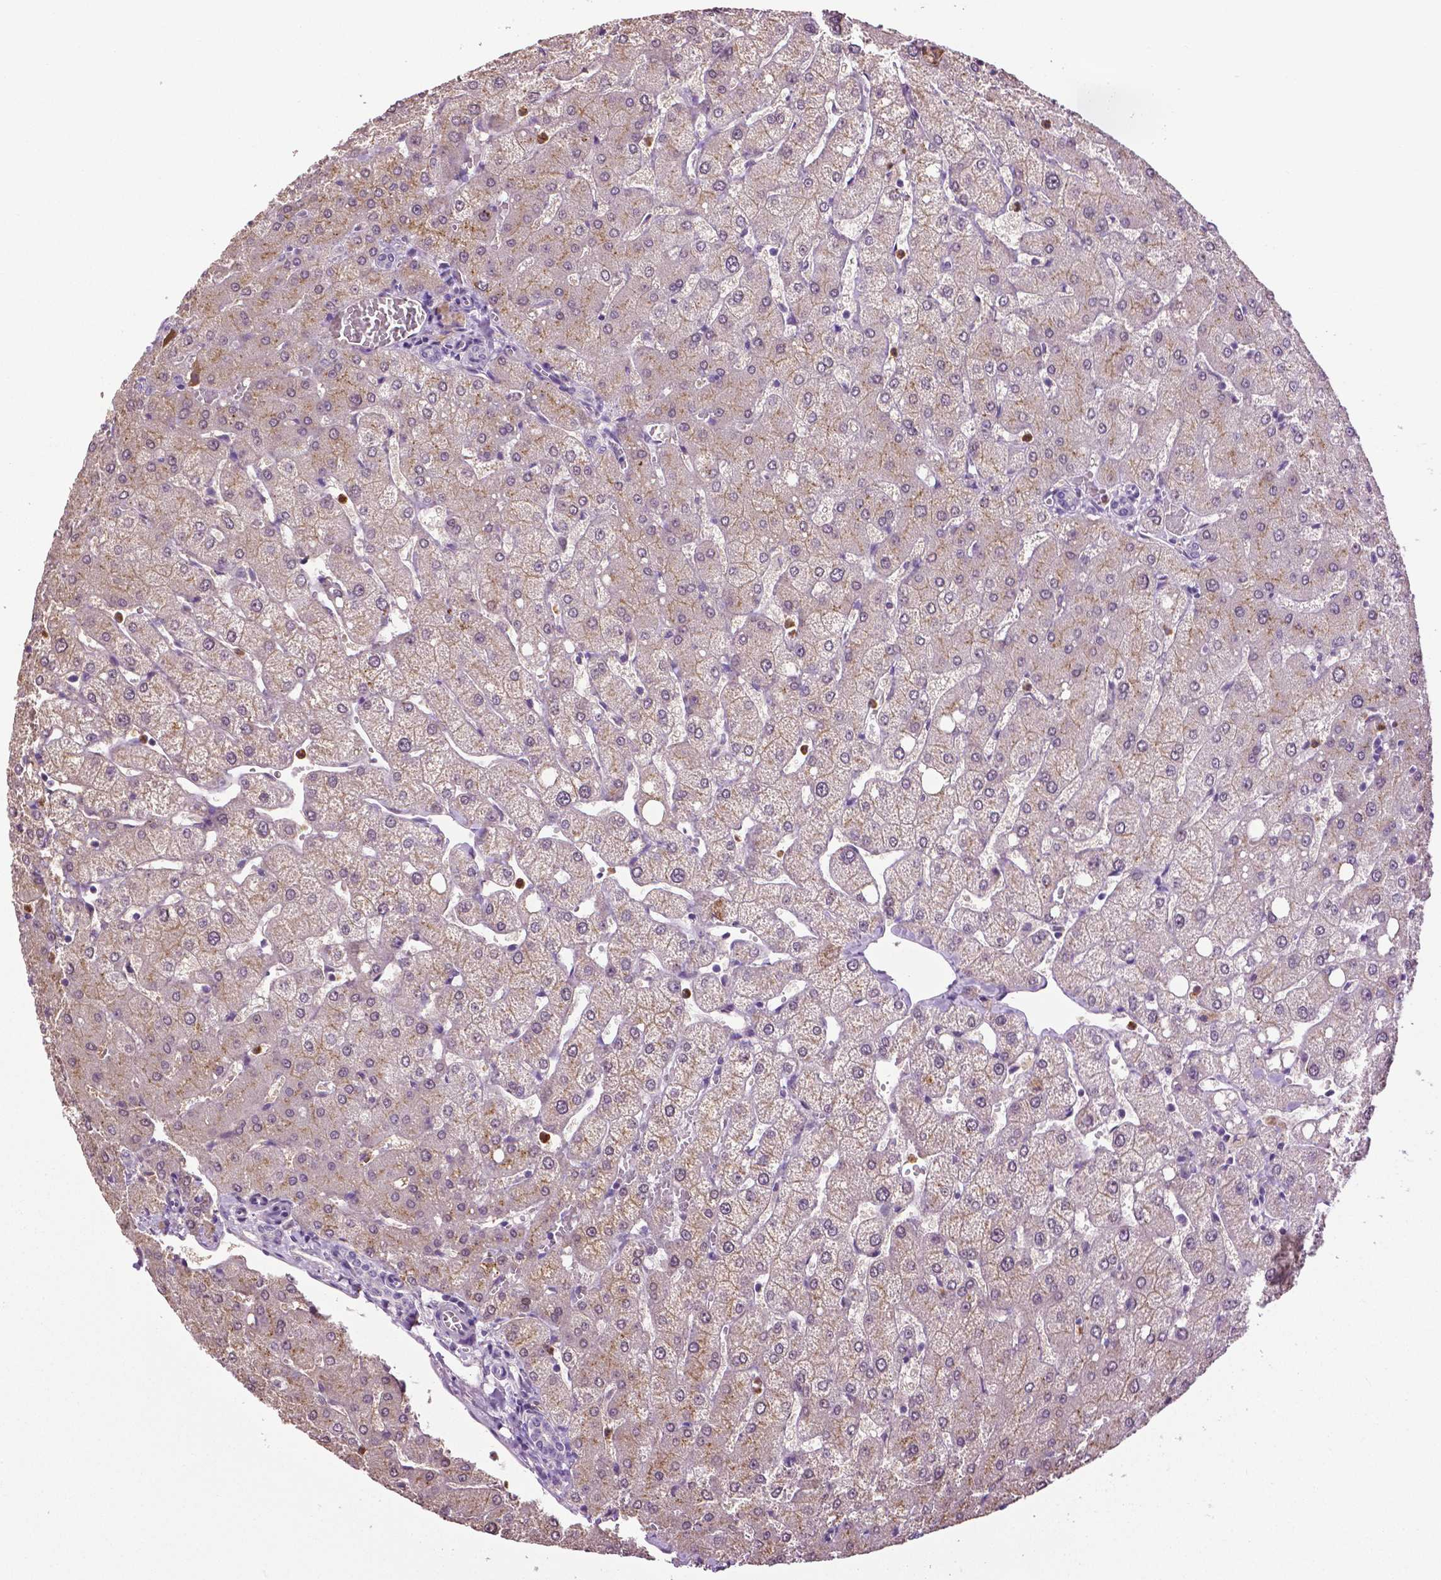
{"staining": {"intensity": "negative", "quantity": "none", "location": "none"}, "tissue": "liver", "cell_type": "Cholangiocytes", "image_type": "normal", "snomed": [{"axis": "morphology", "description": "Normal tissue, NOS"}, {"axis": "topography", "description": "Liver"}], "caption": "DAB immunohistochemical staining of benign human liver displays no significant positivity in cholangiocytes. The staining is performed using DAB (3,3'-diaminobenzidine) brown chromogen with nuclei counter-stained in using hematoxylin.", "gene": "PTPN5", "patient": {"sex": "female", "age": 54}}